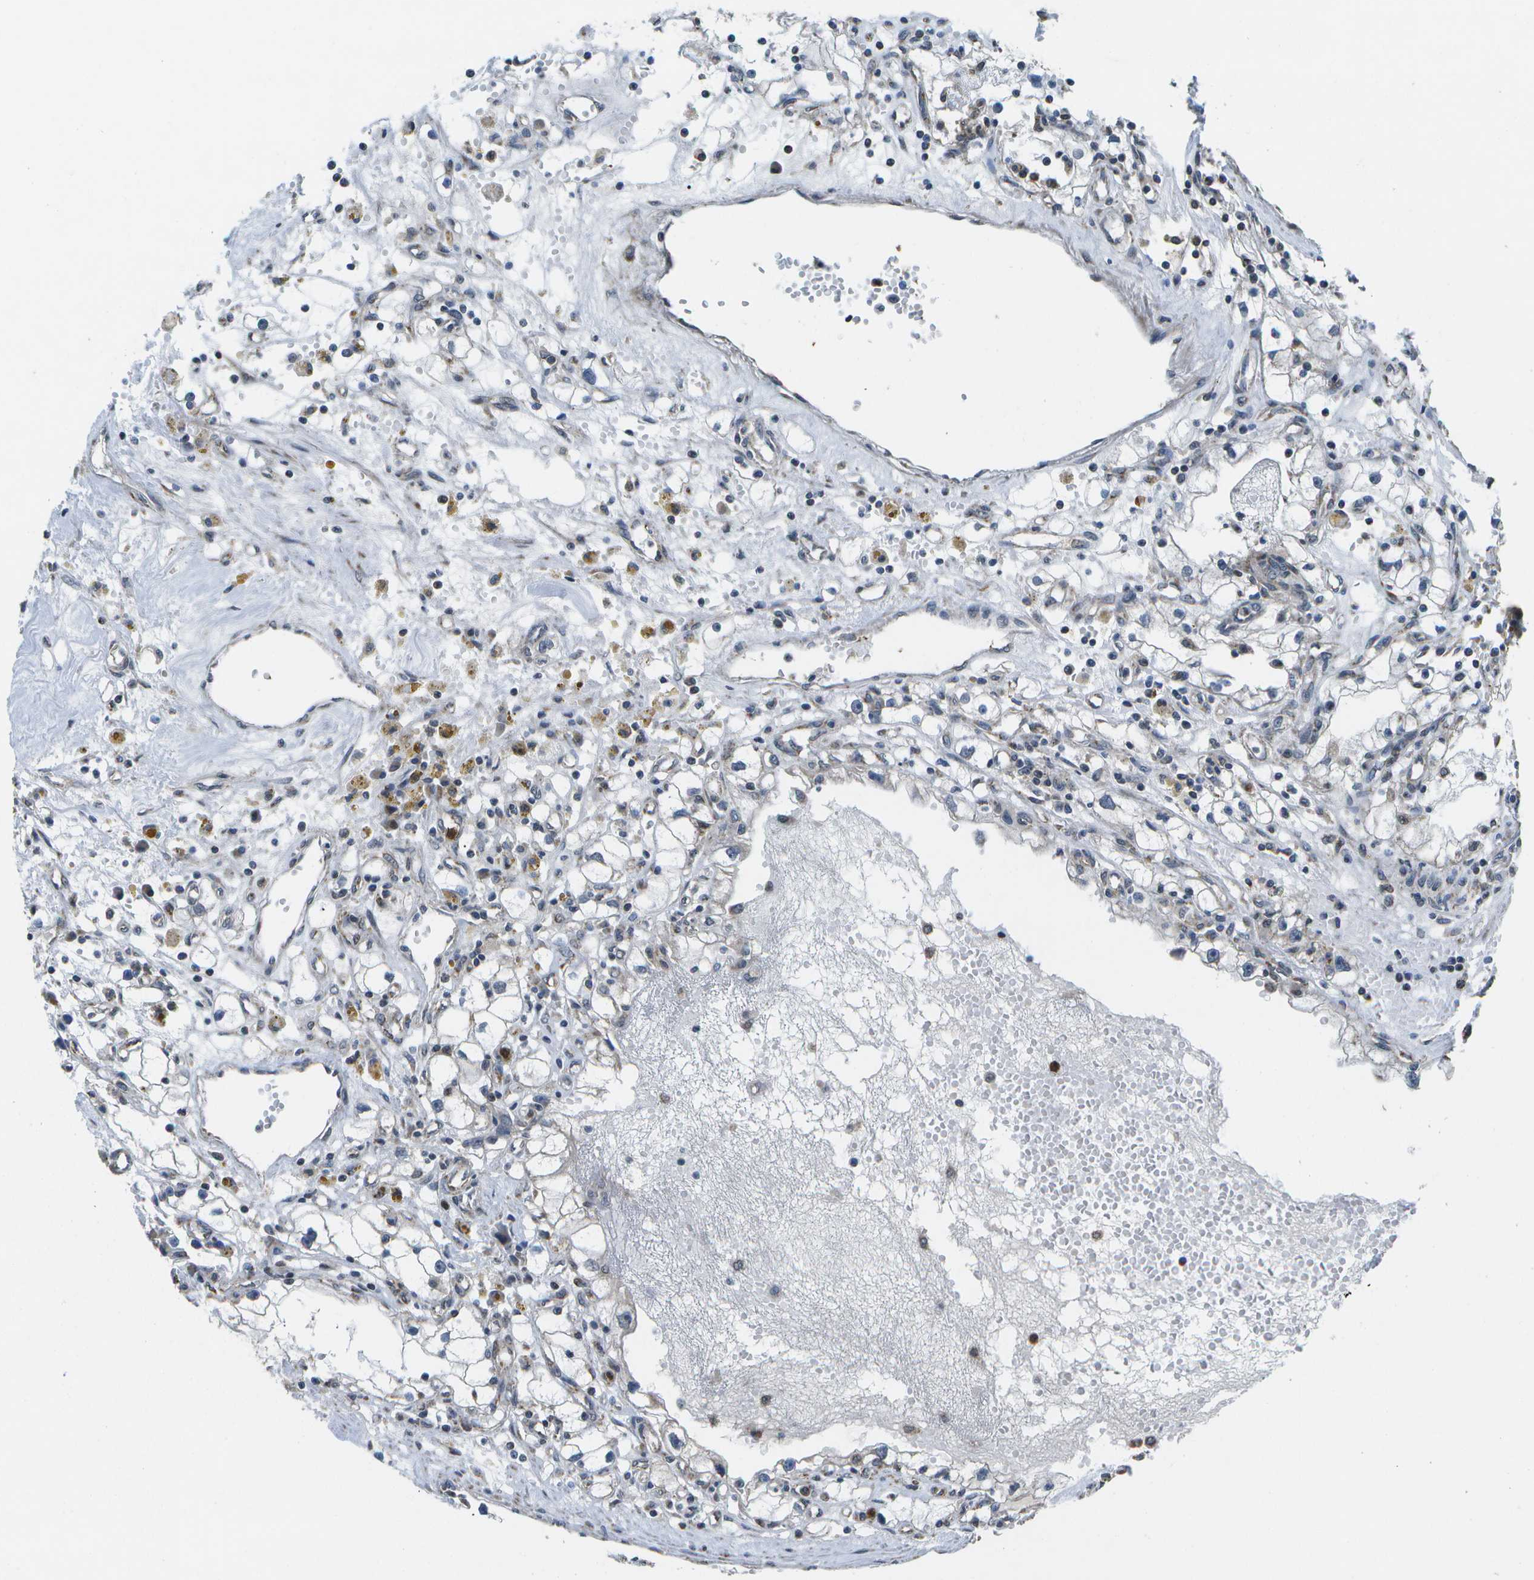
{"staining": {"intensity": "weak", "quantity": "<25%", "location": "cytoplasmic/membranous"}, "tissue": "renal cancer", "cell_type": "Tumor cells", "image_type": "cancer", "snomed": [{"axis": "morphology", "description": "Adenocarcinoma, NOS"}, {"axis": "topography", "description": "Kidney"}], "caption": "Immunohistochemistry of renal cancer (adenocarcinoma) shows no staining in tumor cells. Nuclei are stained in blue.", "gene": "GALNT15", "patient": {"sex": "male", "age": 56}}